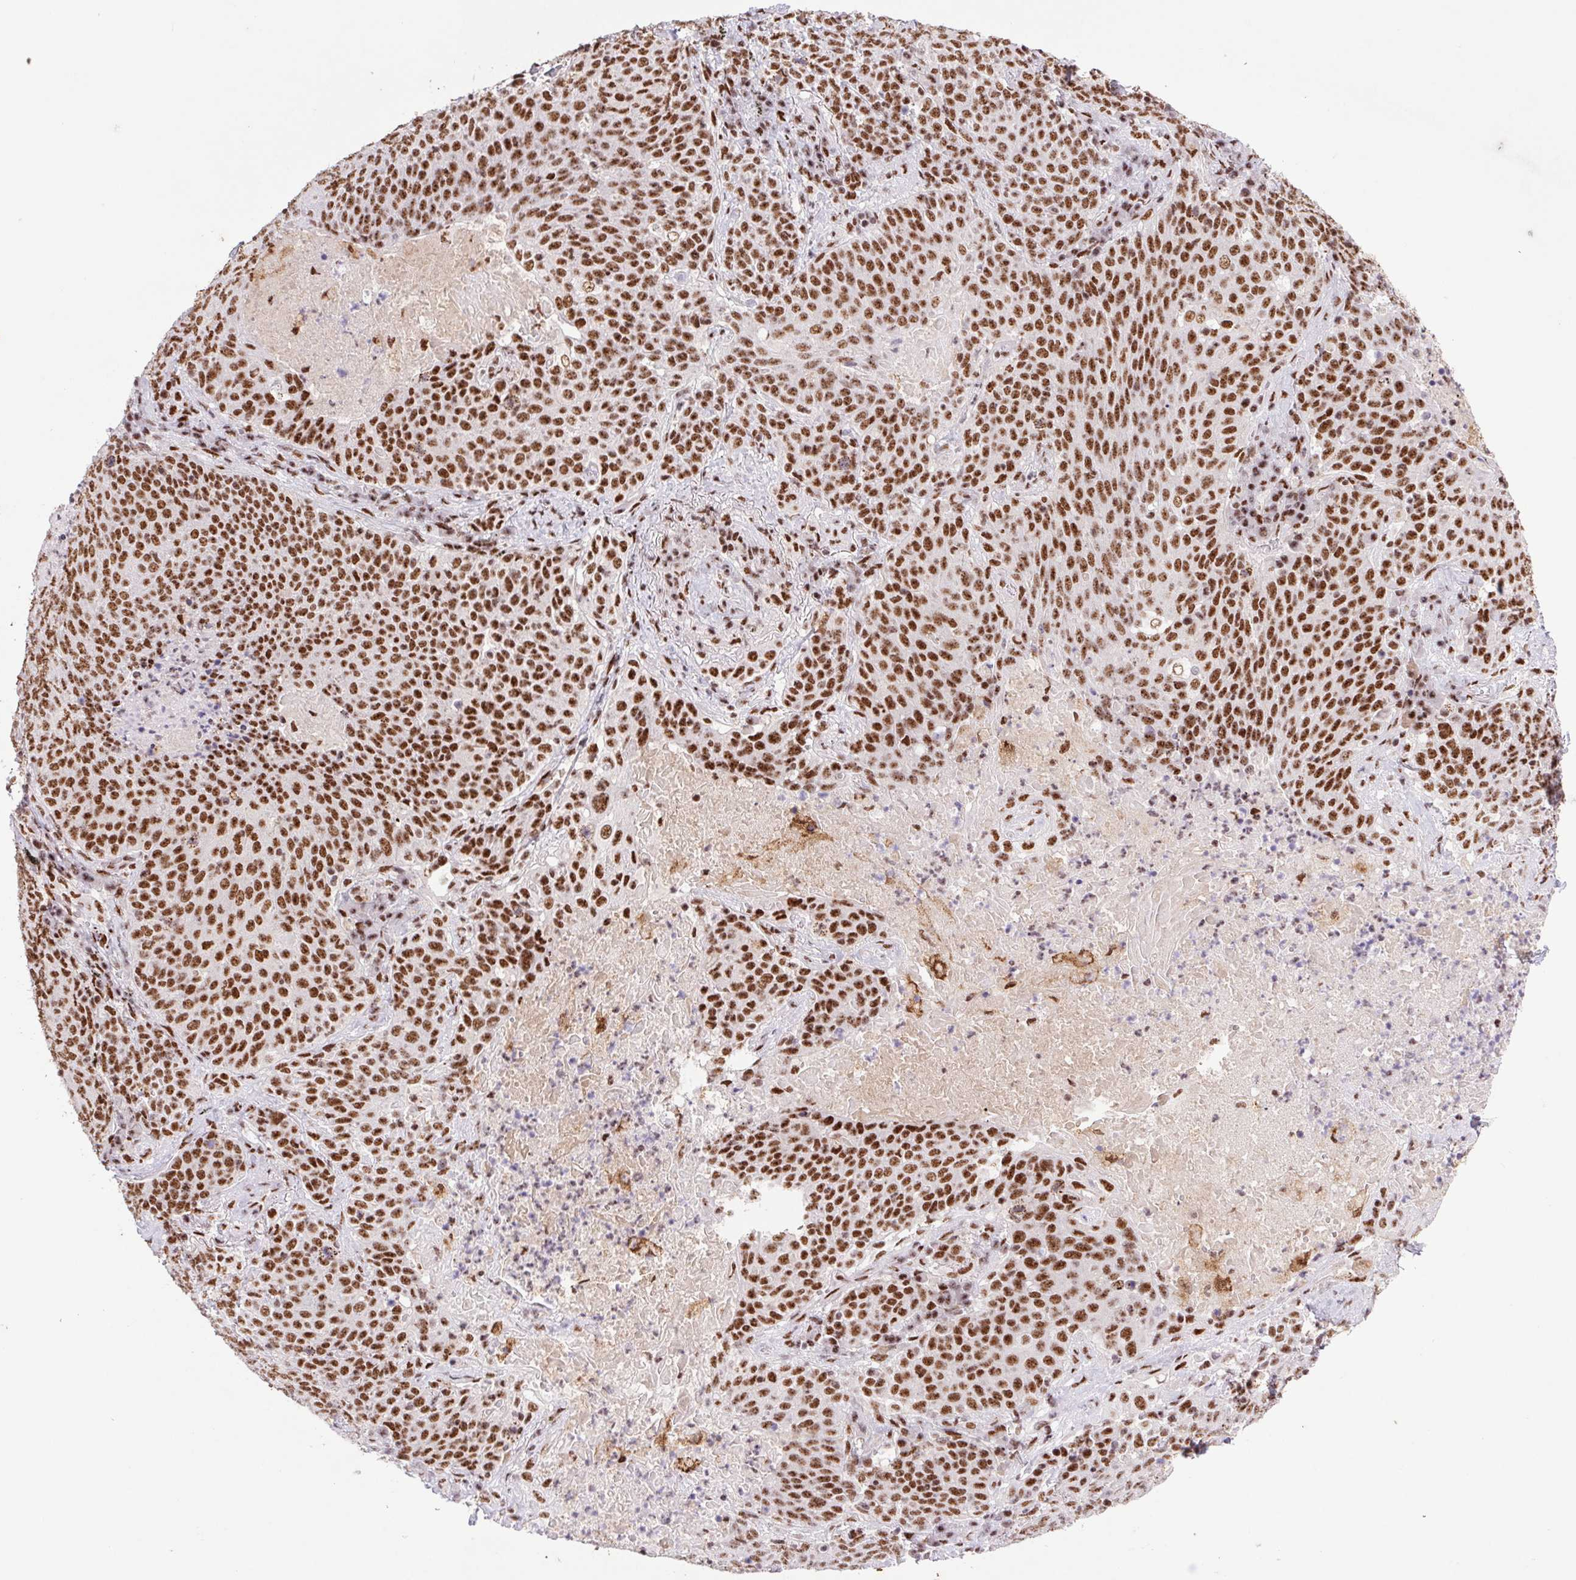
{"staining": {"intensity": "strong", "quantity": ">75%", "location": "nuclear"}, "tissue": "lung cancer", "cell_type": "Tumor cells", "image_type": "cancer", "snomed": [{"axis": "morphology", "description": "Squamous cell carcinoma, NOS"}, {"axis": "topography", "description": "Lung"}], "caption": "Immunohistochemical staining of human squamous cell carcinoma (lung) displays high levels of strong nuclear protein expression in approximately >75% of tumor cells.", "gene": "LDLRAD4", "patient": {"sex": "male", "age": 82}}